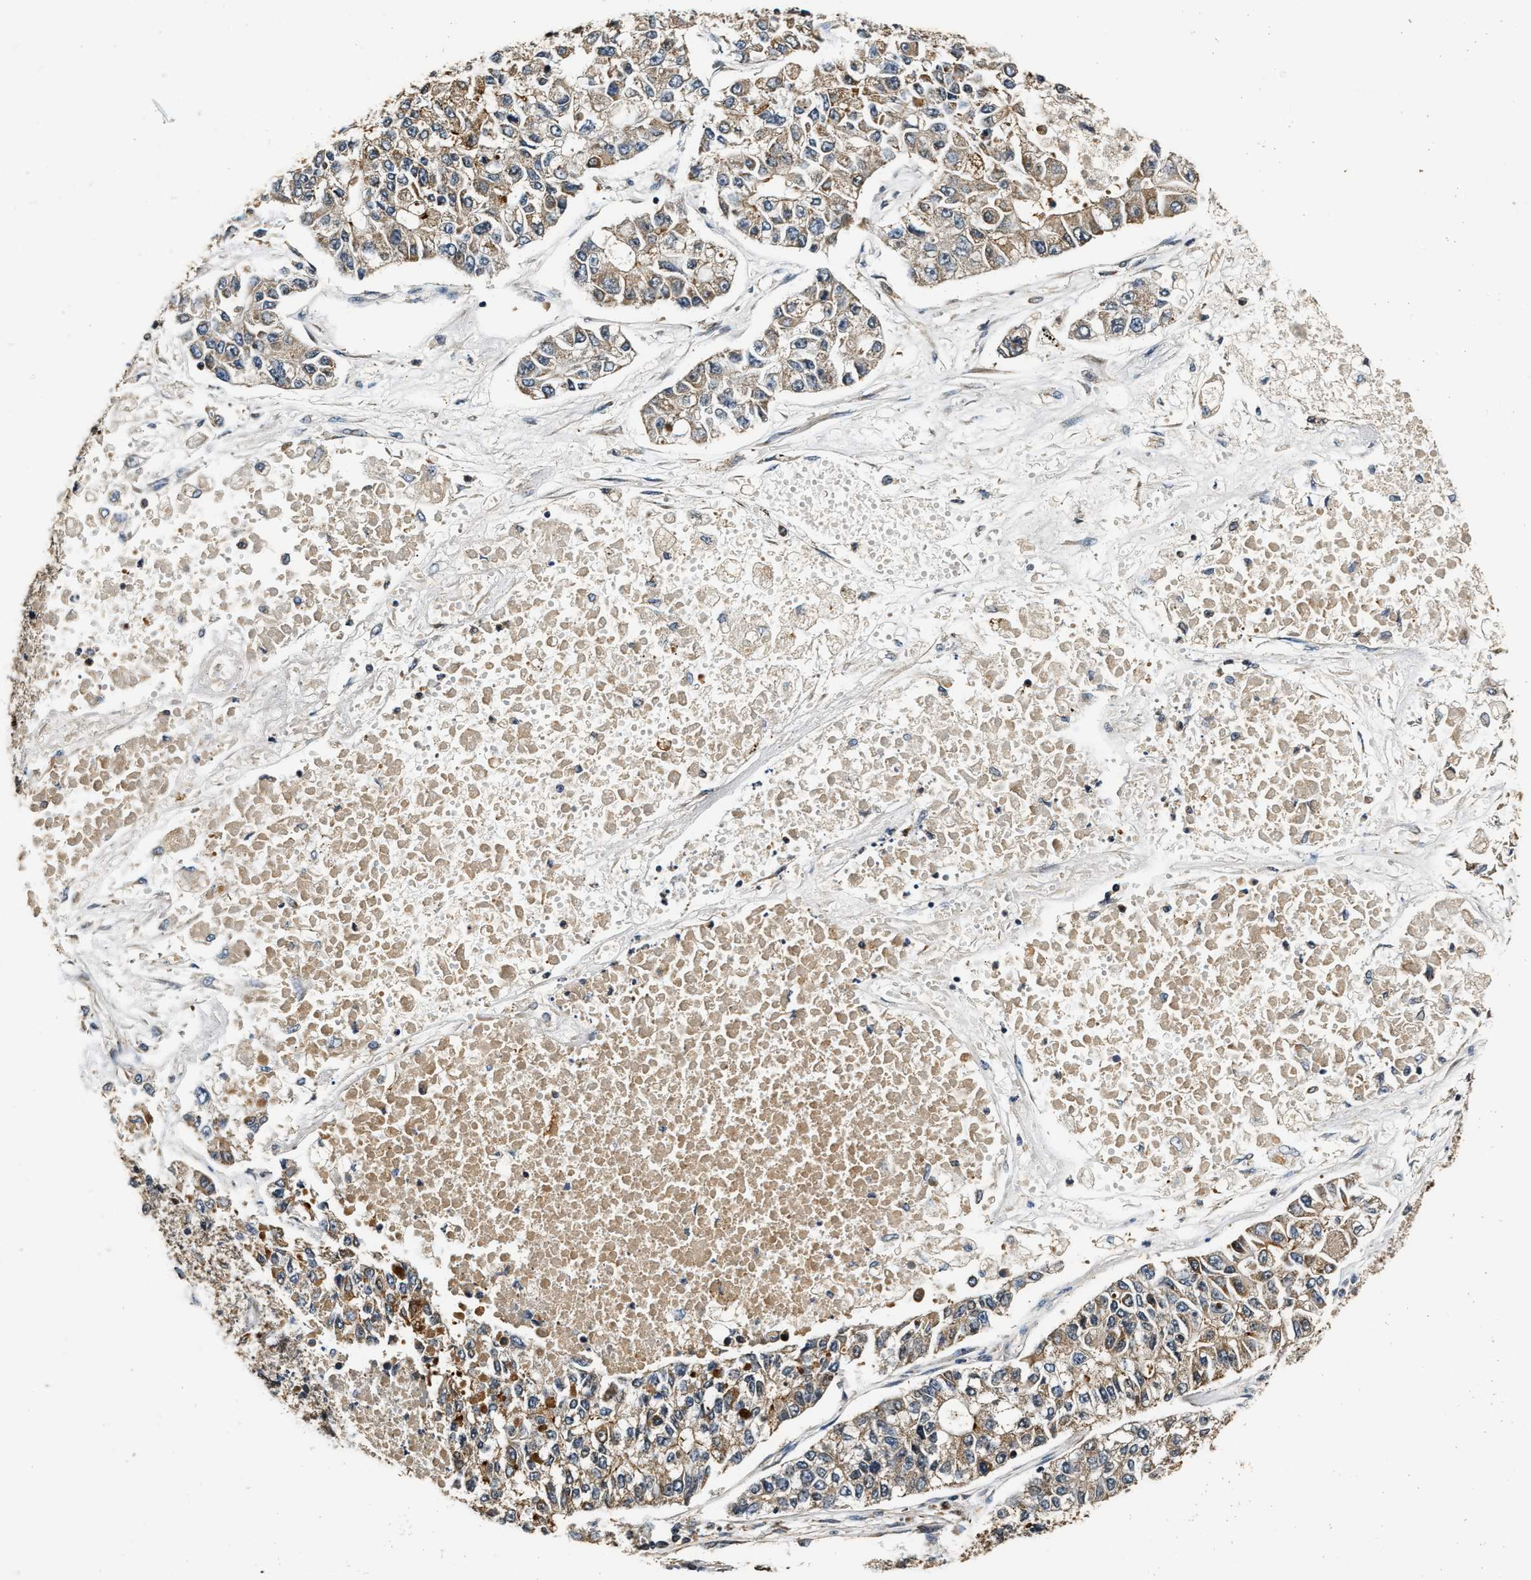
{"staining": {"intensity": "moderate", "quantity": "25%-75%", "location": "cytoplasmic/membranous"}, "tissue": "lung cancer", "cell_type": "Tumor cells", "image_type": "cancer", "snomed": [{"axis": "morphology", "description": "Adenocarcinoma, NOS"}, {"axis": "topography", "description": "Lung"}], "caption": "Lung cancer (adenocarcinoma) stained with a protein marker reveals moderate staining in tumor cells.", "gene": "EXTL2", "patient": {"sex": "male", "age": 49}}